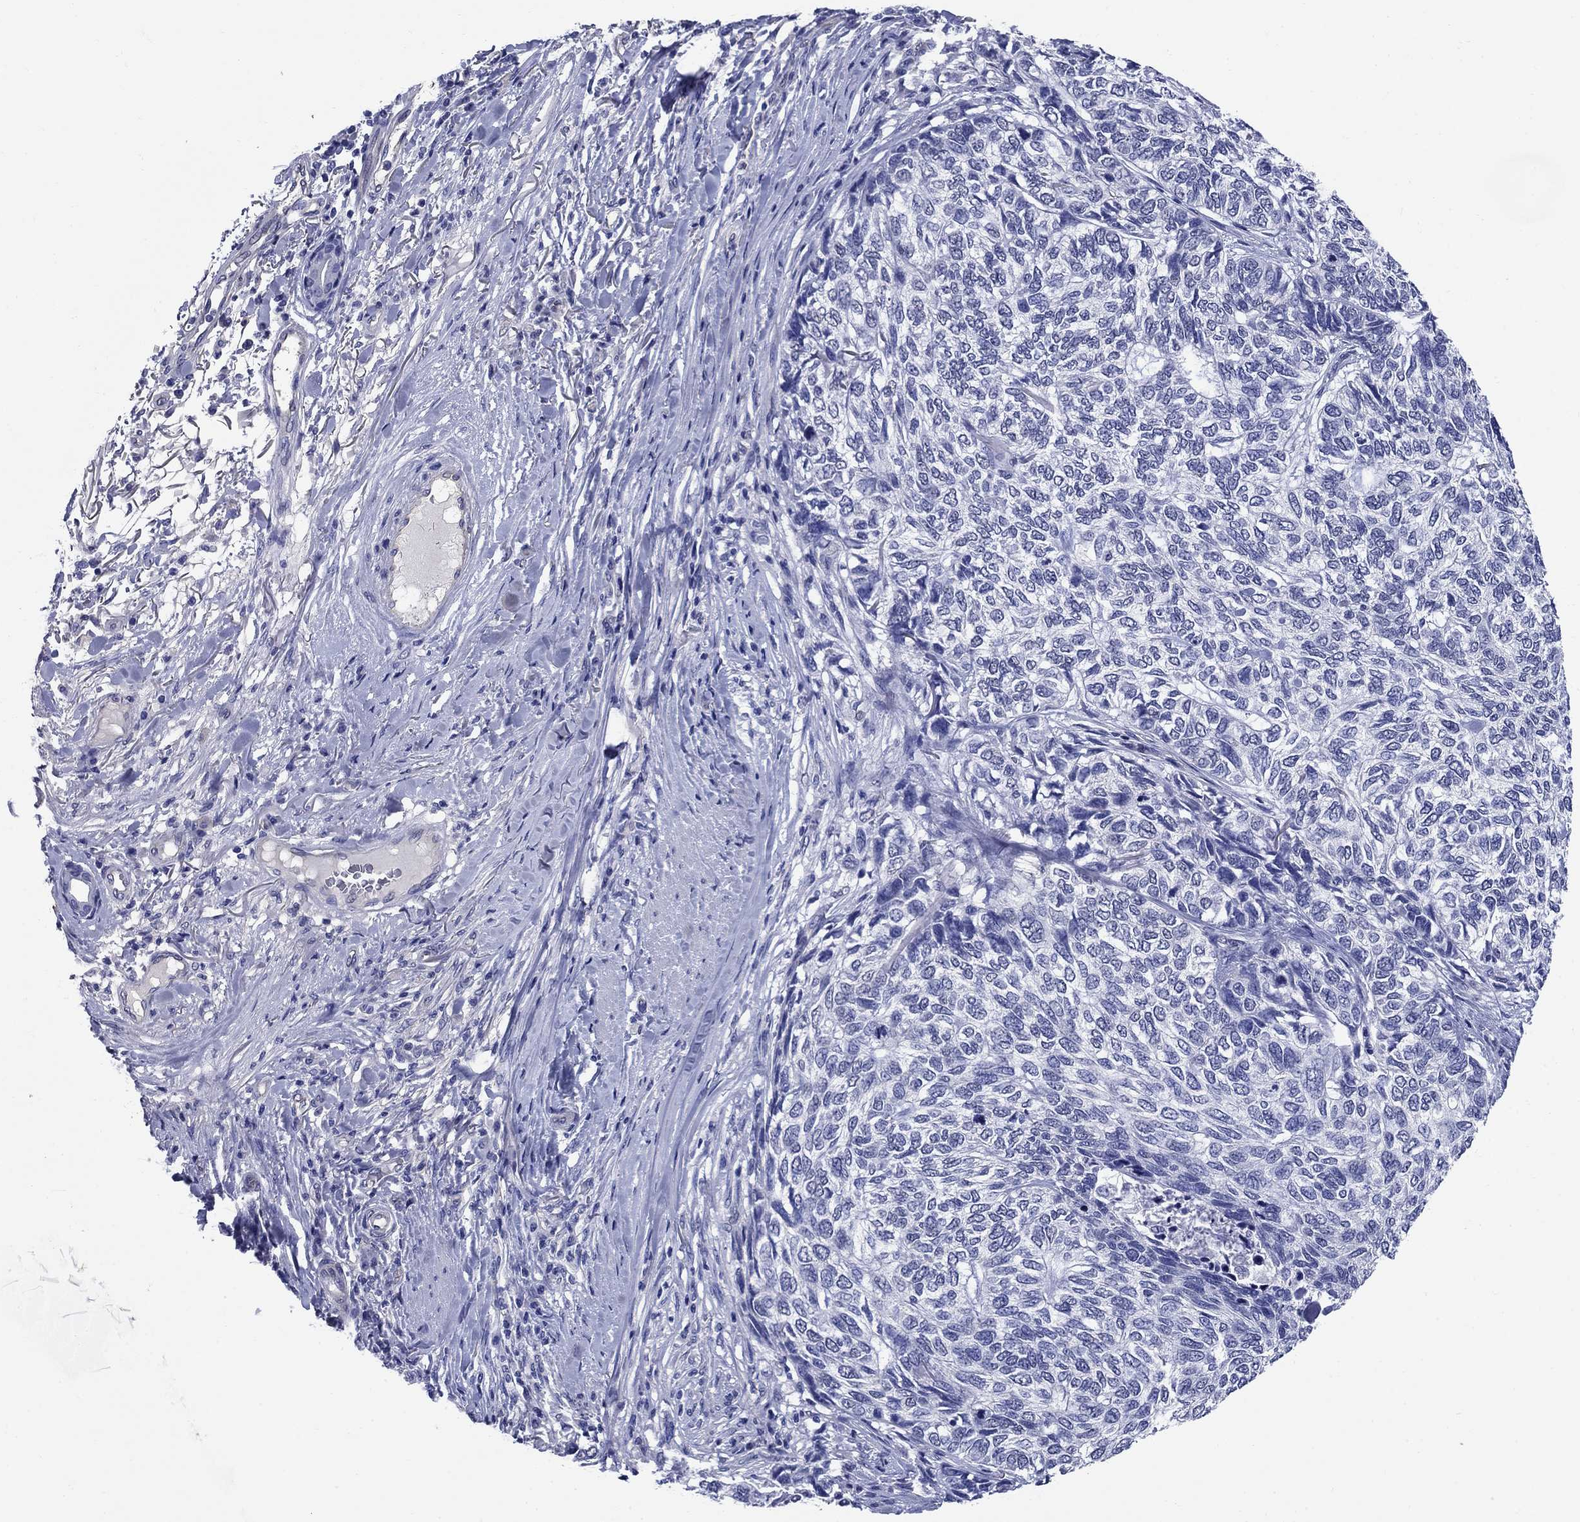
{"staining": {"intensity": "negative", "quantity": "none", "location": "none"}, "tissue": "skin cancer", "cell_type": "Tumor cells", "image_type": "cancer", "snomed": [{"axis": "morphology", "description": "Basal cell carcinoma"}, {"axis": "topography", "description": "Skin"}], "caption": "A histopathology image of skin basal cell carcinoma stained for a protein demonstrates no brown staining in tumor cells.", "gene": "SMCP", "patient": {"sex": "female", "age": 65}}